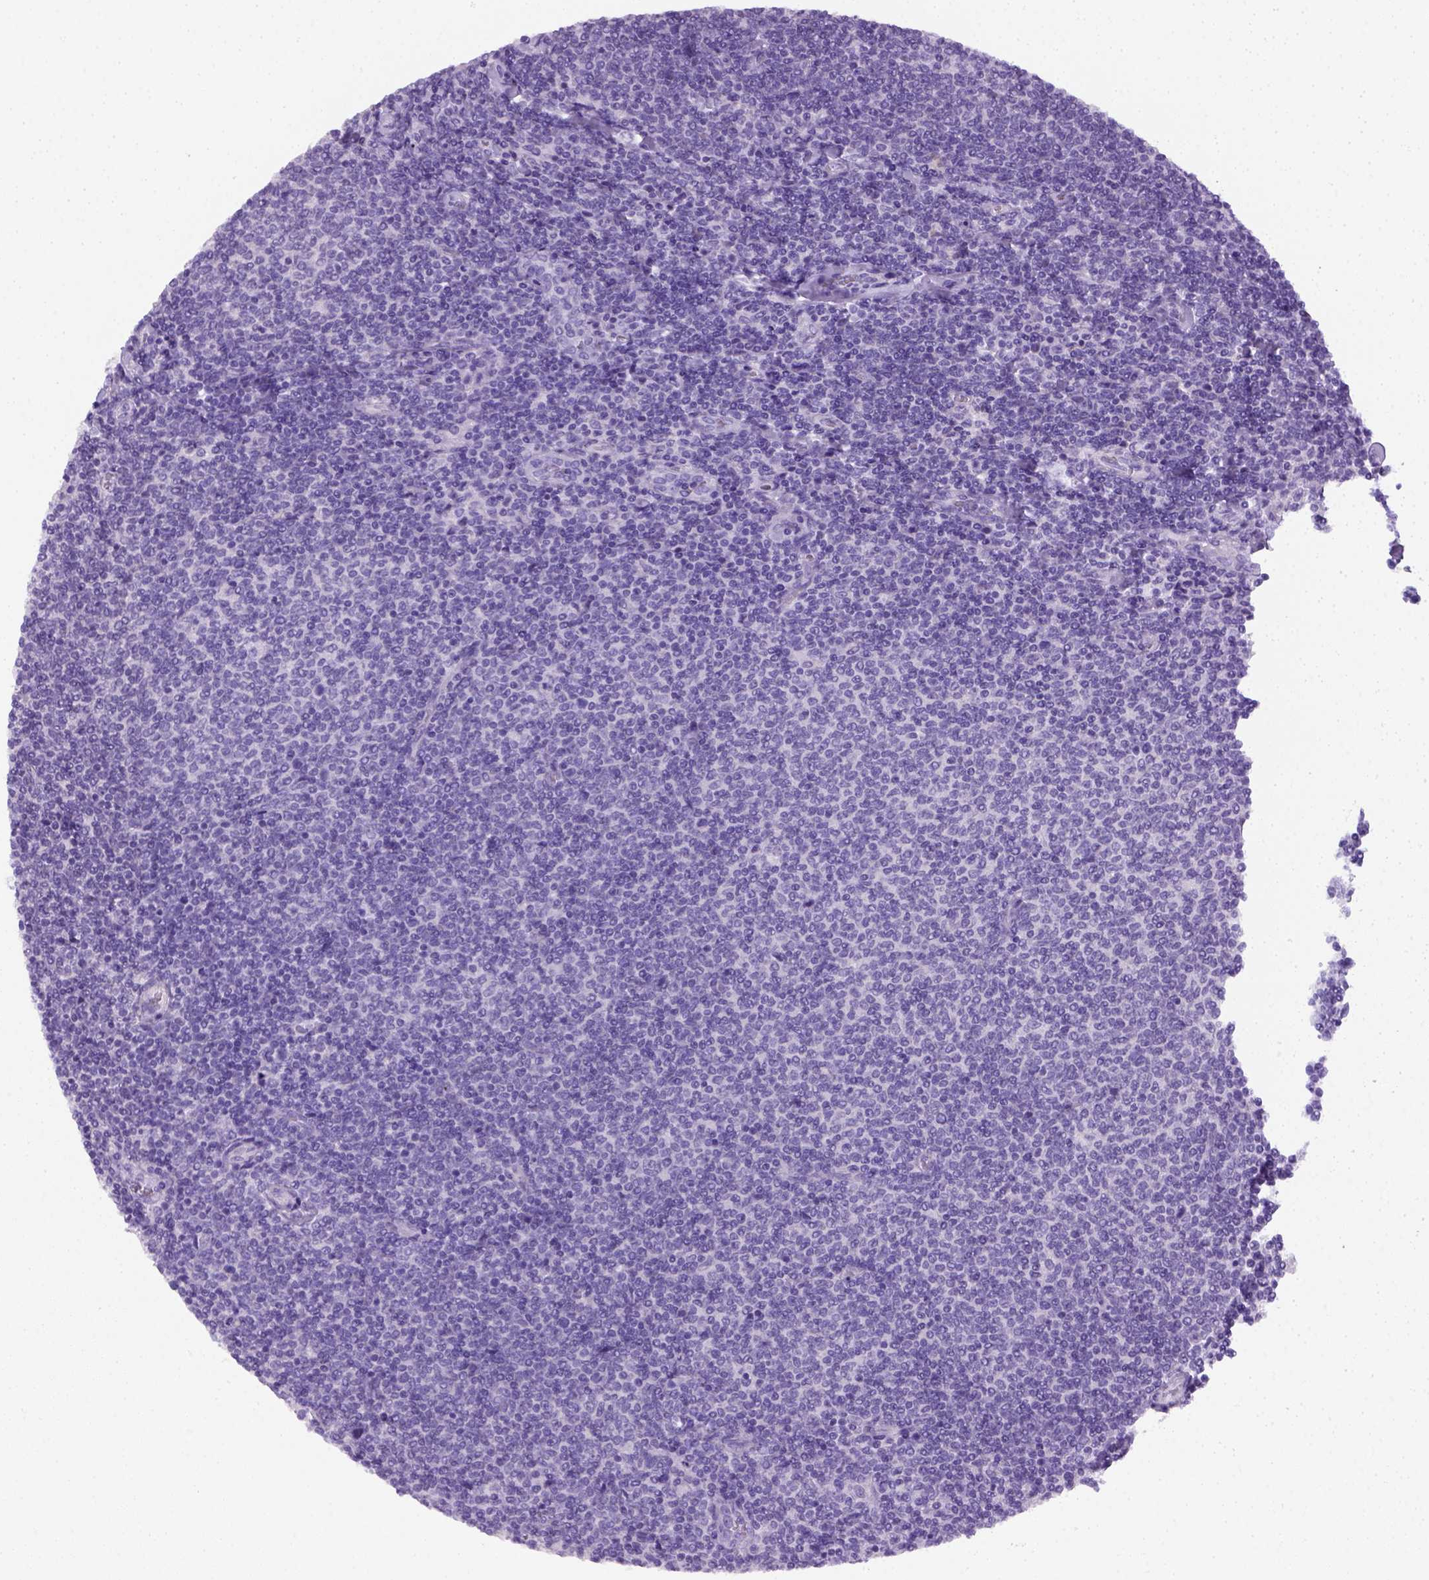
{"staining": {"intensity": "negative", "quantity": "none", "location": "none"}, "tissue": "lymphoma", "cell_type": "Tumor cells", "image_type": "cancer", "snomed": [{"axis": "morphology", "description": "Malignant lymphoma, non-Hodgkin's type, Low grade"}, {"axis": "topography", "description": "Lymph node"}], "caption": "Immunohistochemistry micrograph of human malignant lymphoma, non-Hodgkin's type (low-grade) stained for a protein (brown), which displays no positivity in tumor cells.", "gene": "KRT71", "patient": {"sex": "male", "age": 52}}